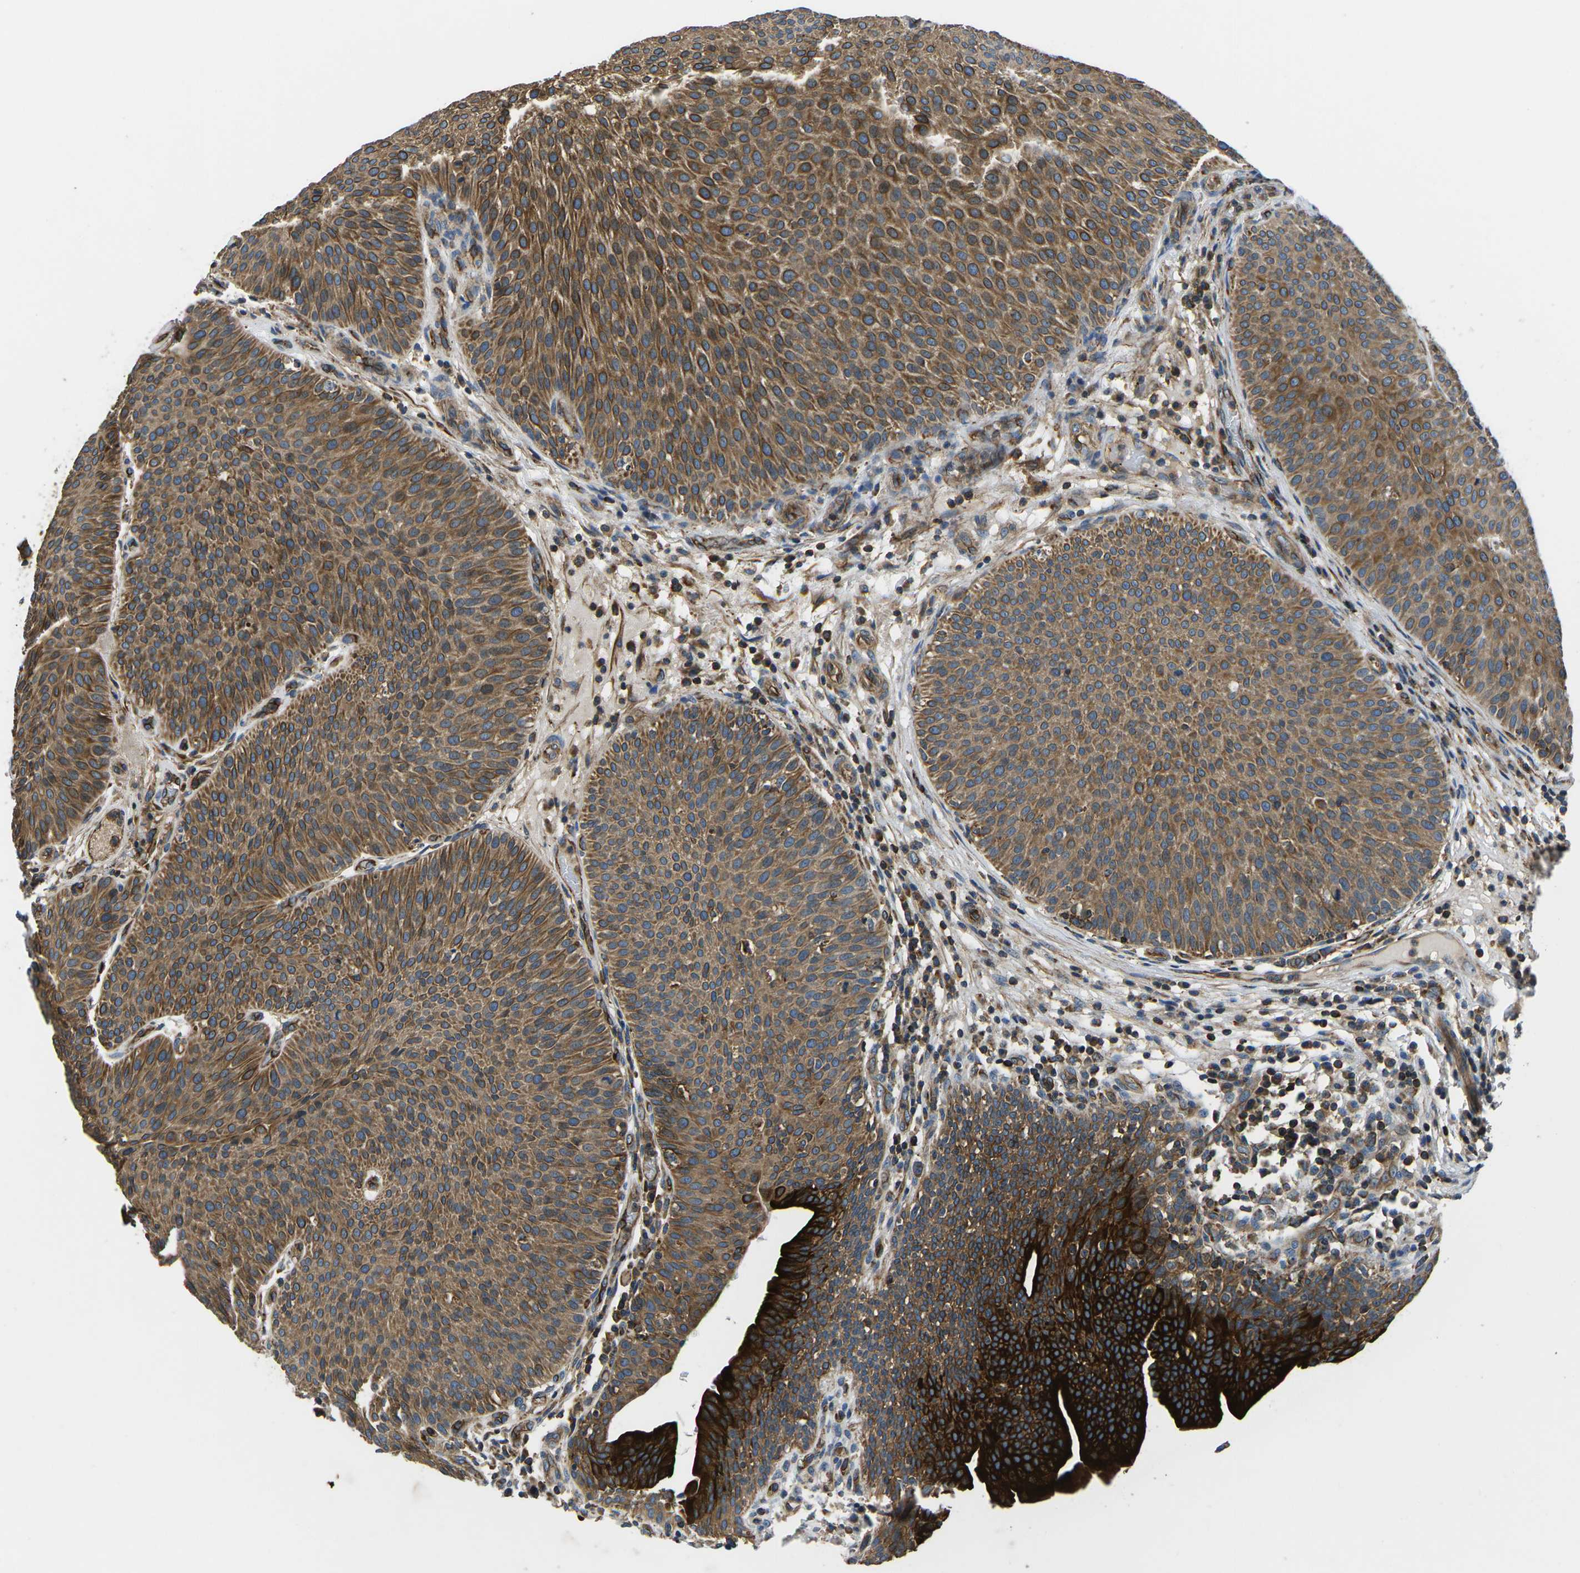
{"staining": {"intensity": "moderate", "quantity": ">75%", "location": "cytoplasmic/membranous"}, "tissue": "urothelial cancer", "cell_type": "Tumor cells", "image_type": "cancer", "snomed": [{"axis": "morphology", "description": "Urothelial carcinoma, Low grade"}, {"axis": "topography", "description": "Smooth muscle"}, {"axis": "topography", "description": "Urinary bladder"}], "caption": "Urothelial cancer stained with a brown dye demonstrates moderate cytoplasmic/membranous positive staining in approximately >75% of tumor cells.", "gene": "KCNJ15", "patient": {"sex": "male", "age": 60}}